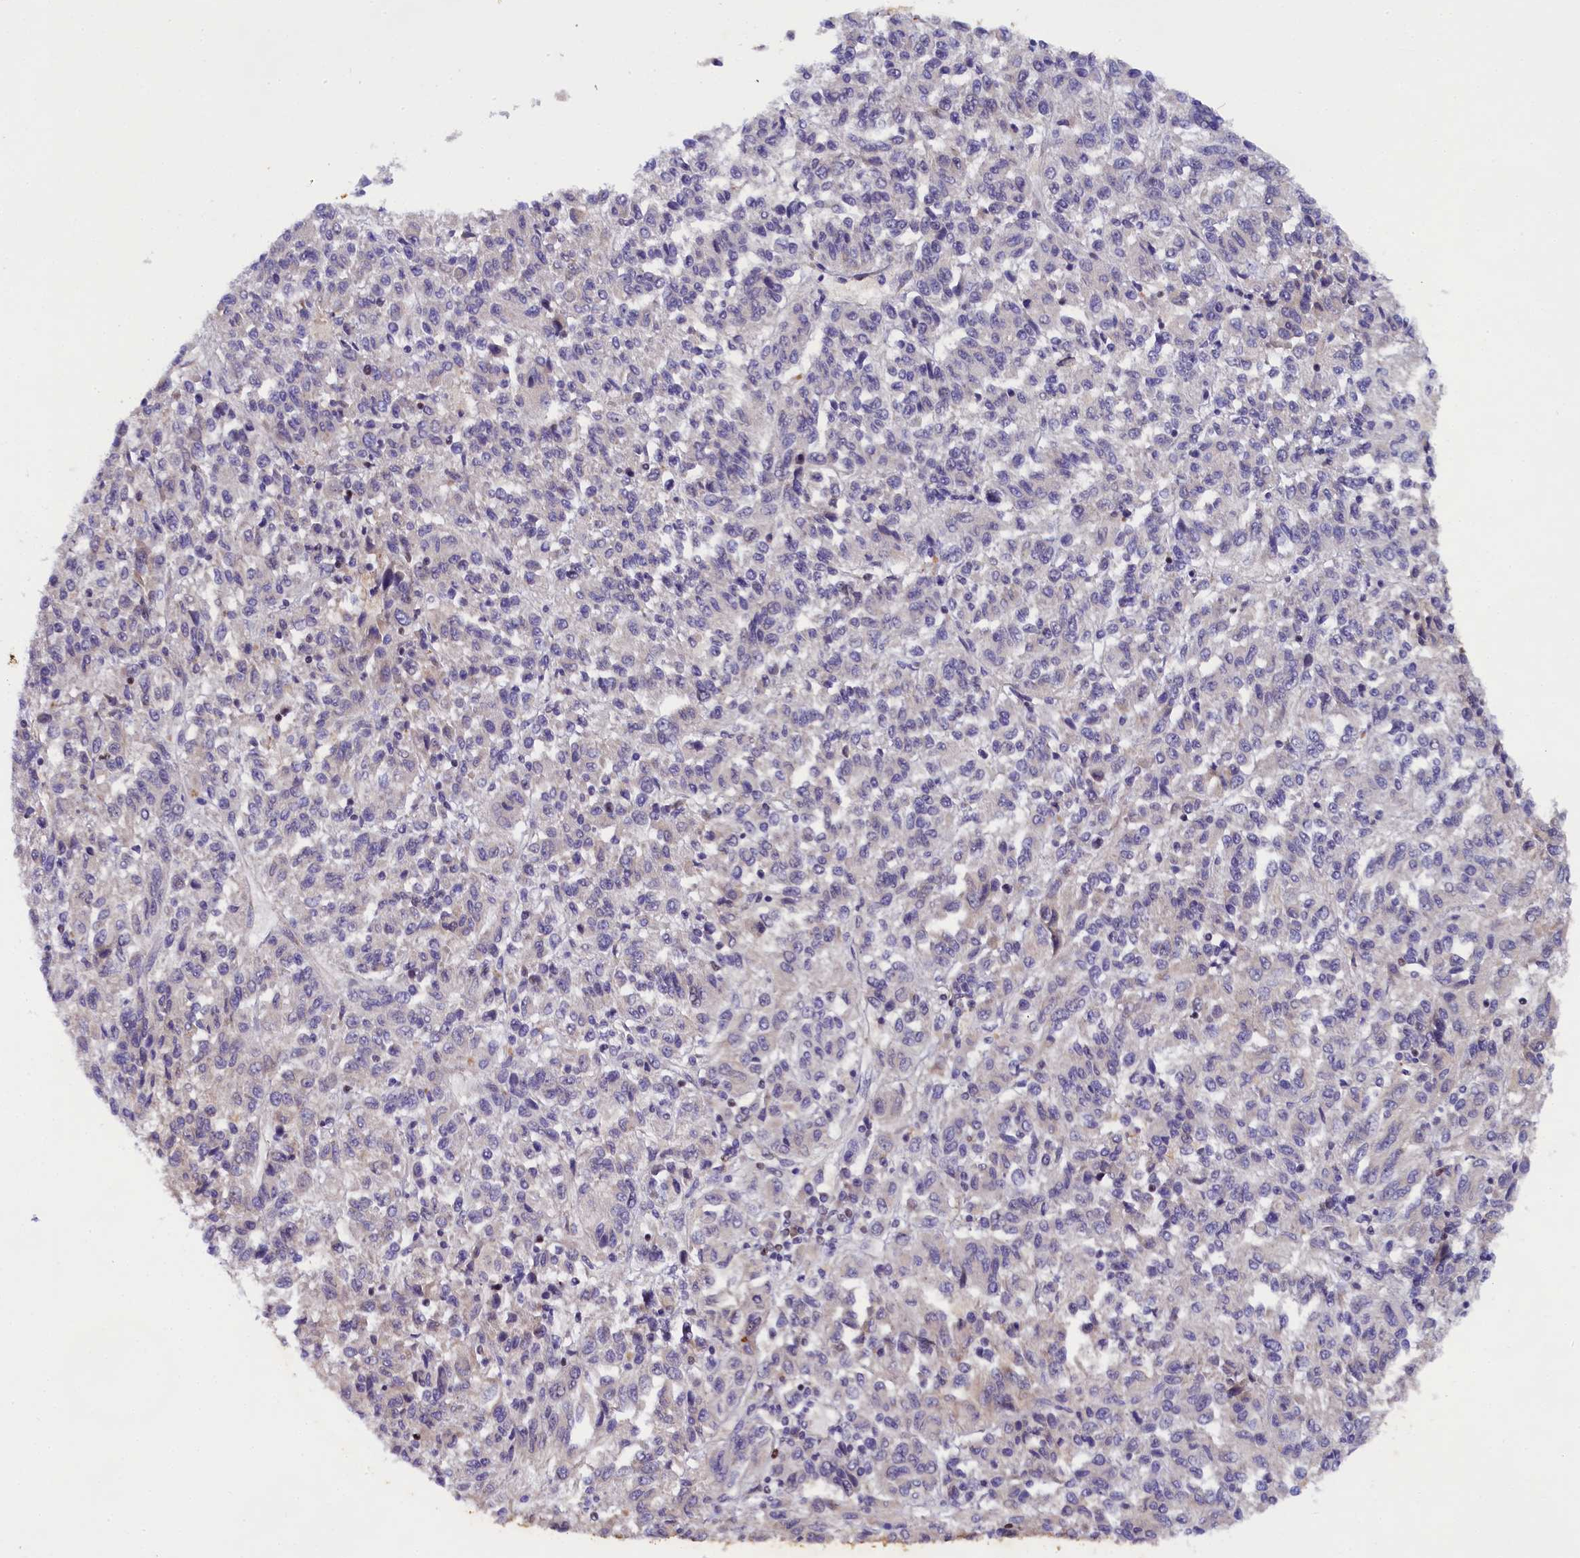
{"staining": {"intensity": "negative", "quantity": "none", "location": "none"}, "tissue": "melanoma", "cell_type": "Tumor cells", "image_type": "cancer", "snomed": [{"axis": "morphology", "description": "Malignant melanoma, Metastatic site"}, {"axis": "topography", "description": "Lung"}], "caption": "IHC histopathology image of human malignant melanoma (metastatic site) stained for a protein (brown), which shows no expression in tumor cells. The staining is performed using DAB brown chromogen with nuclei counter-stained in using hematoxylin.", "gene": "SP4", "patient": {"sex": "male", "age": 64}}